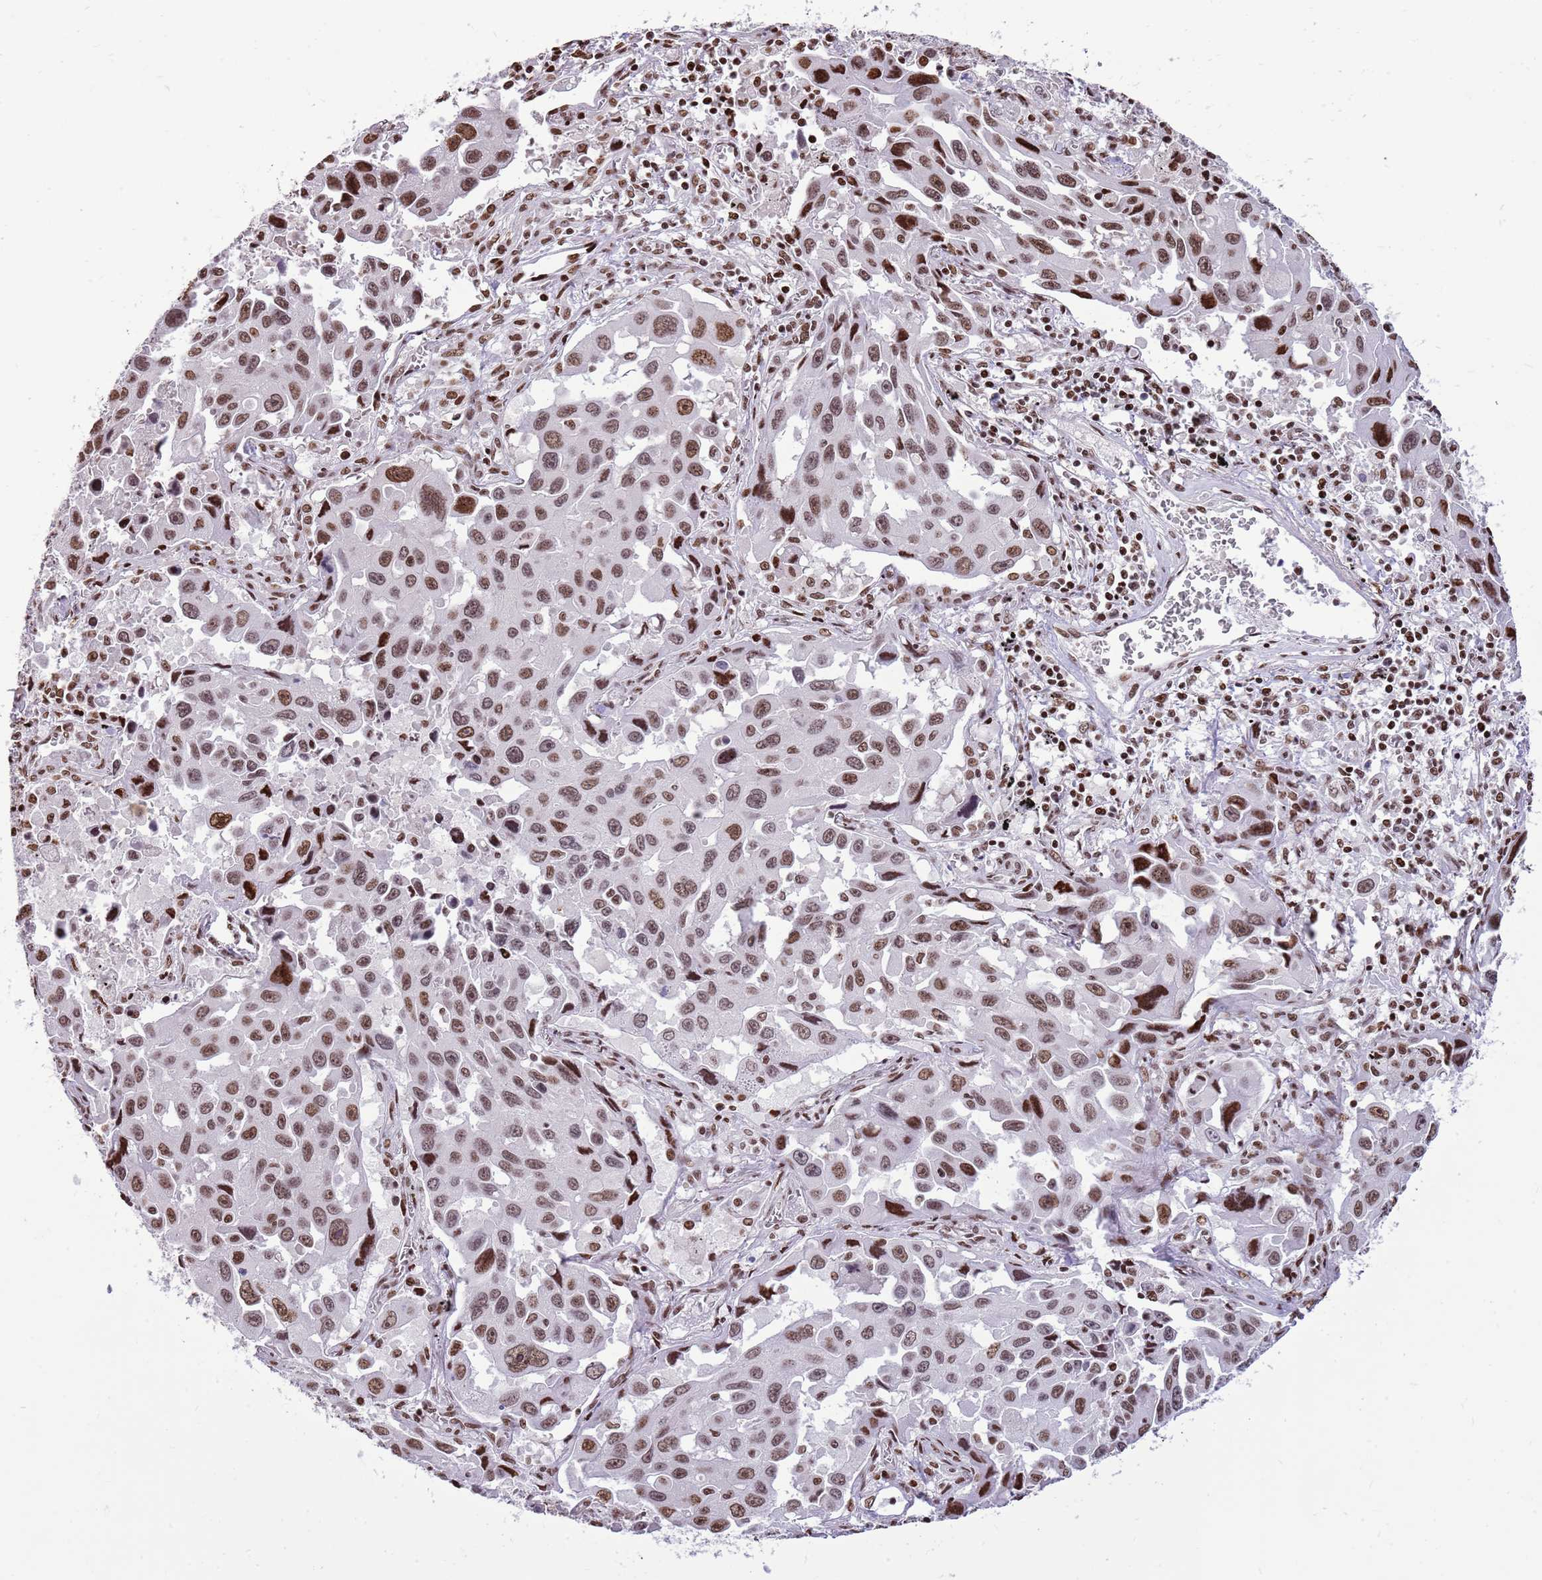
{"staining": {"intensity": "moderate", "quantity": ">75%", "location": "nuclear"}, "tissue": "lung cancer", "cell_type": "Tumor cells", "image_type": "cancer", "snomed": [{"axis": "morphology", "description": "Adenocarcinoma, NOS"}, {"axis": "topography", "description": "Lung"}], "caption": "Immunohistochemistry (DAB) staining of lung cancer reveals moderate nuclear protein staining in about >75% of tumor cells. The staining was performed using DAB to visualize the protein expression in brown, while the nuclei were stained in blue with hematoxylin (Magnification: 20x).", "gene": "WASHC4", "patient": {"sex": "male", "age": 66}}